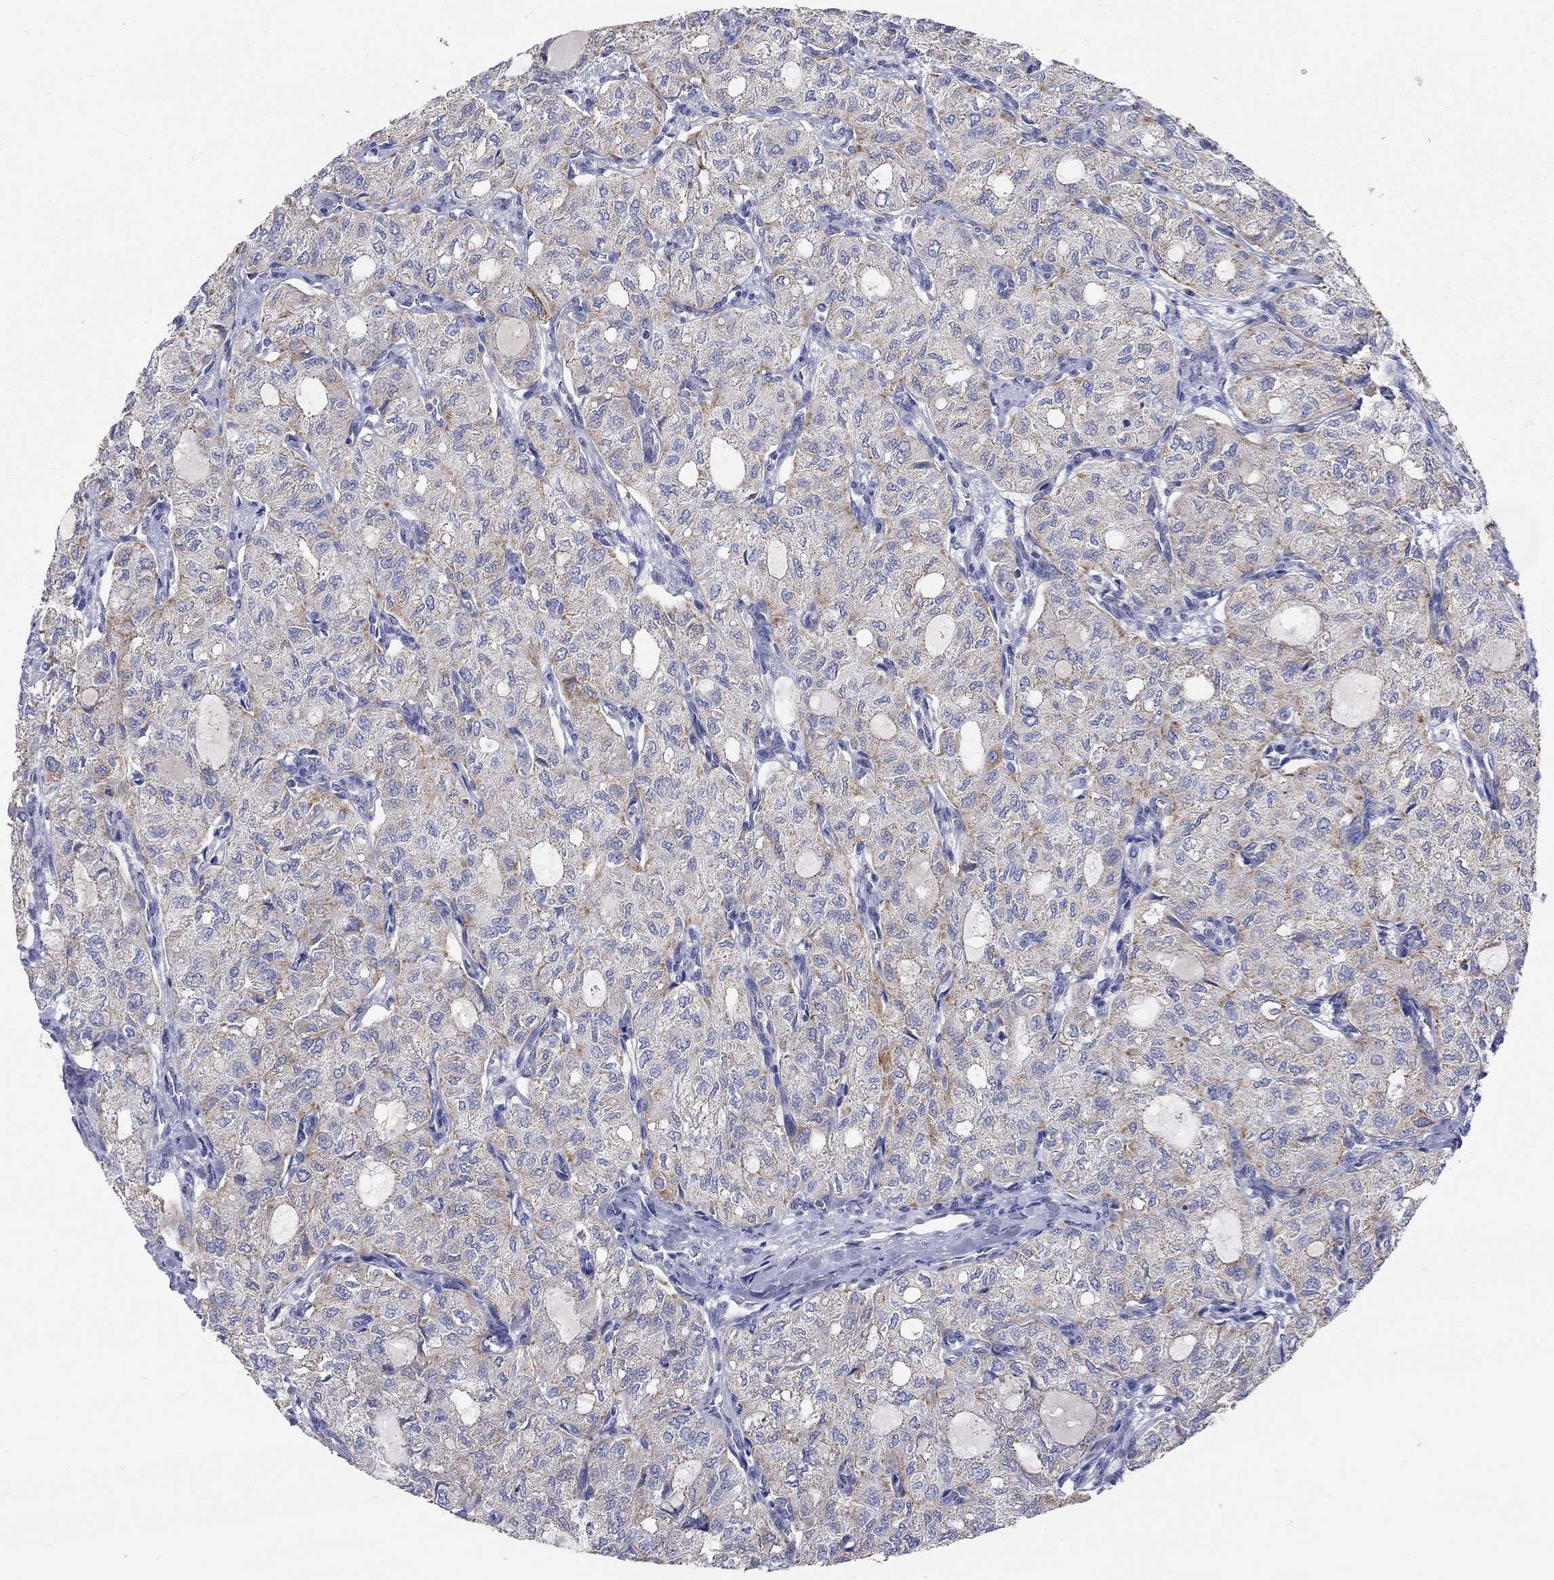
{"staining": {"intensity": "weak", "quantity": "<25%", "location": "cytoplasmic/membranous"}, "tissue": "thyroid cancer", "cell_type": "Tumor cells", "image_type": "cancer", "snomed": [{"axis": "morphology", "description": "Follicular adenoma carcinoma, NOS"}, {"axis": "topography", "description": "Thyroid gland"}], "caption": "Immunohistochemistry (IHC) image of thyroid cancer (follicular adenoma carcinoma) stained for a protein (brown), which reveals no positivity in tumor cells.", "gene": "RCAN1", "patient": {"sex": "male", "age": 75}}